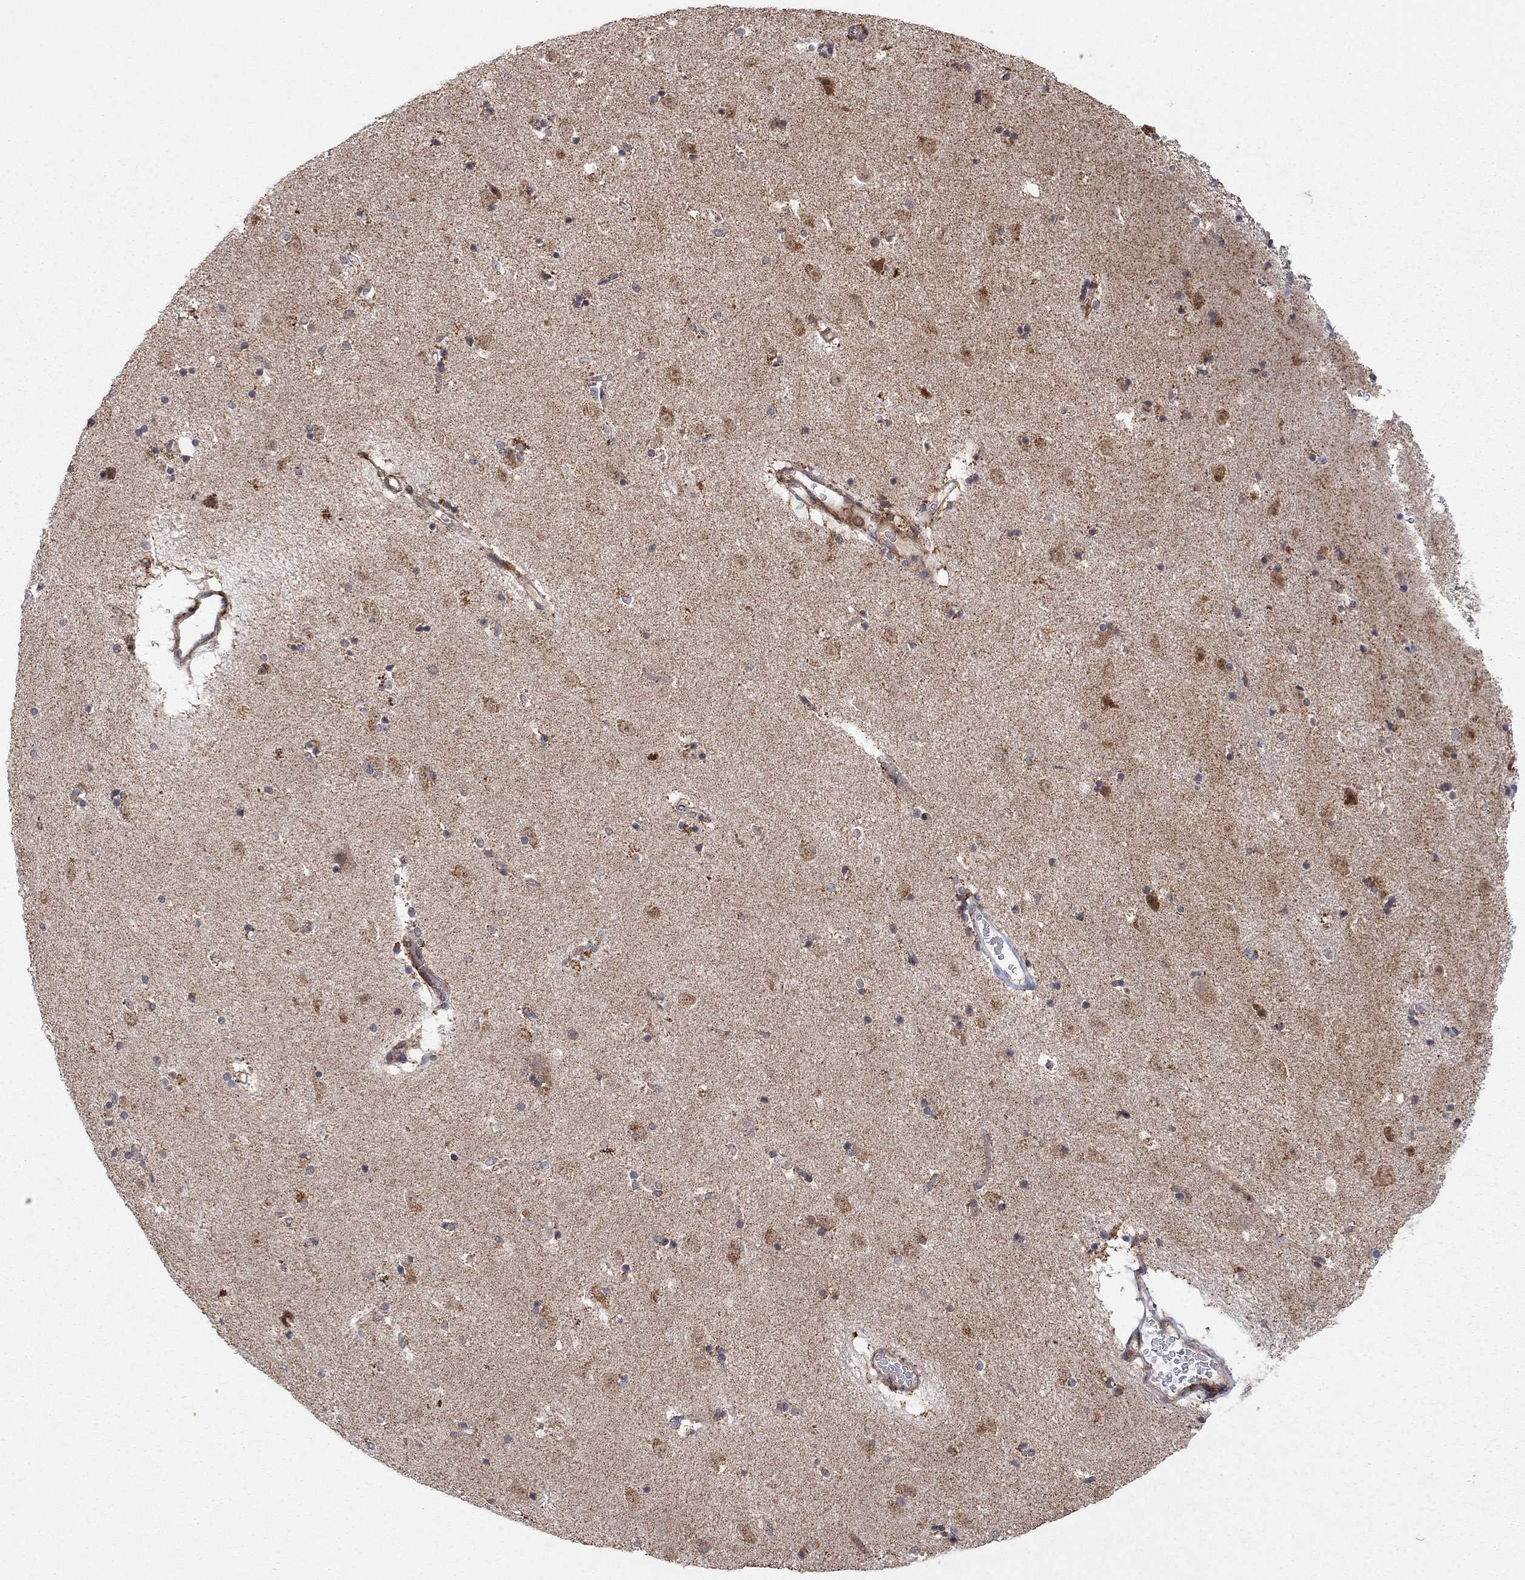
{"staining": {"intensity": "negative", "quantity": "none", "location": "none"}, "tissue": "caudate", "cell_type": "Glial cells", "image_type": "normal", "snomed": [{"axis": "morphology", "description": "Normal tissue, NOS"}, {"axis": "topography", "description": "Lateral ventricle wall"}], "caption": "Immunohistochemistry (IHC) histopathology image of normal caudate: caudate stained with DAB (3,3'-diaminobenzidine) demonstrates no significant protein expression in glial cells.", "gene": "IDS", "patient": {"sex": "male", "age": 51}}